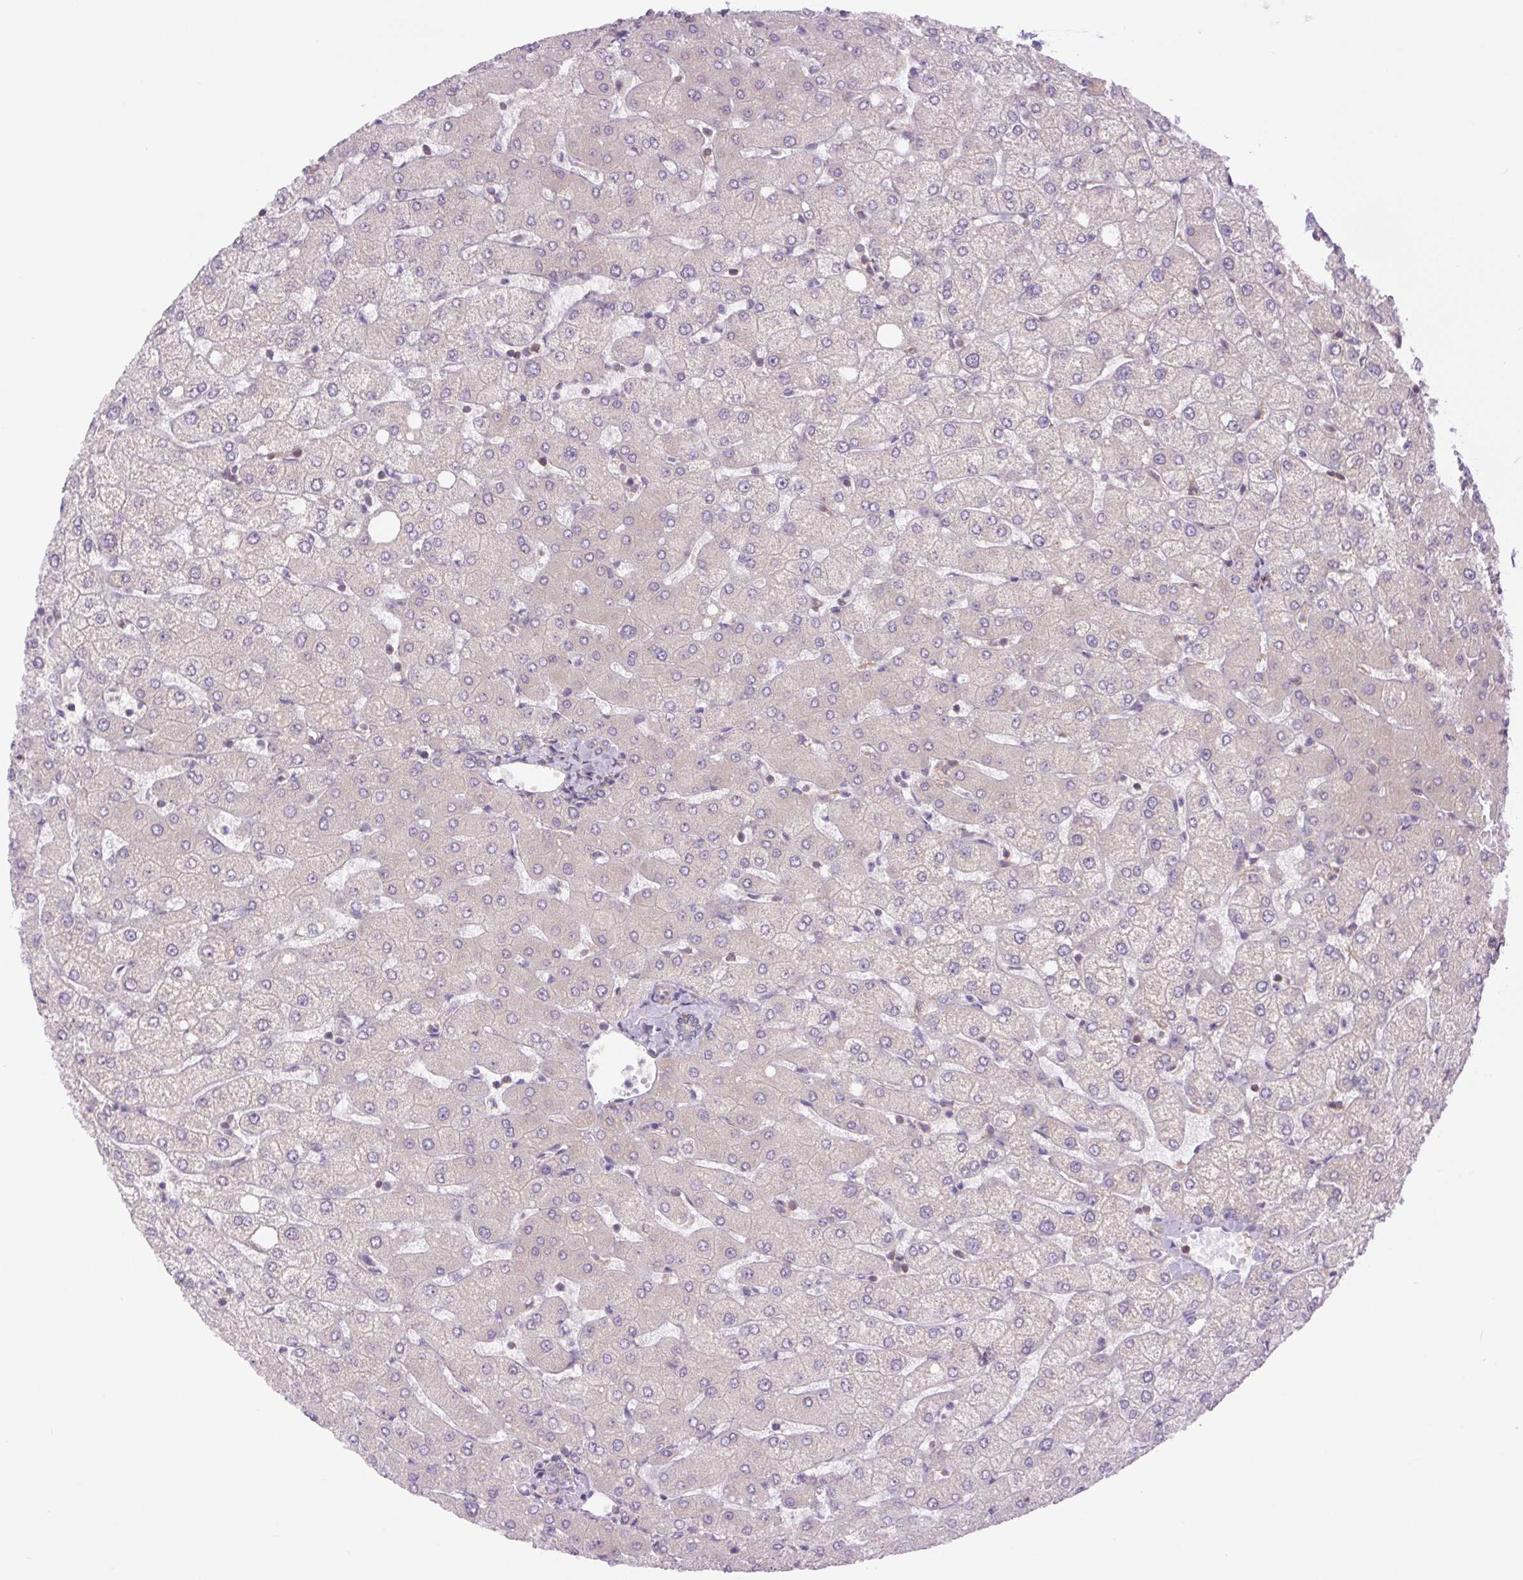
{"staining": {"intensity": "negative", "quantity": "none", "location": "none"}, "tissue": "liver", "cell_type": "Cholangiocytes", "image_type": "normal", "snomed": [{"axis": "morphology", "description": "Normal tissue, NOS"}, {"axis": "topography", "description": "Liver"}], "caption": "There is no significant expression in cholangiocytes of liver.", "gene": "MINK1", "patient": {"sex": "female", "age": 54}}